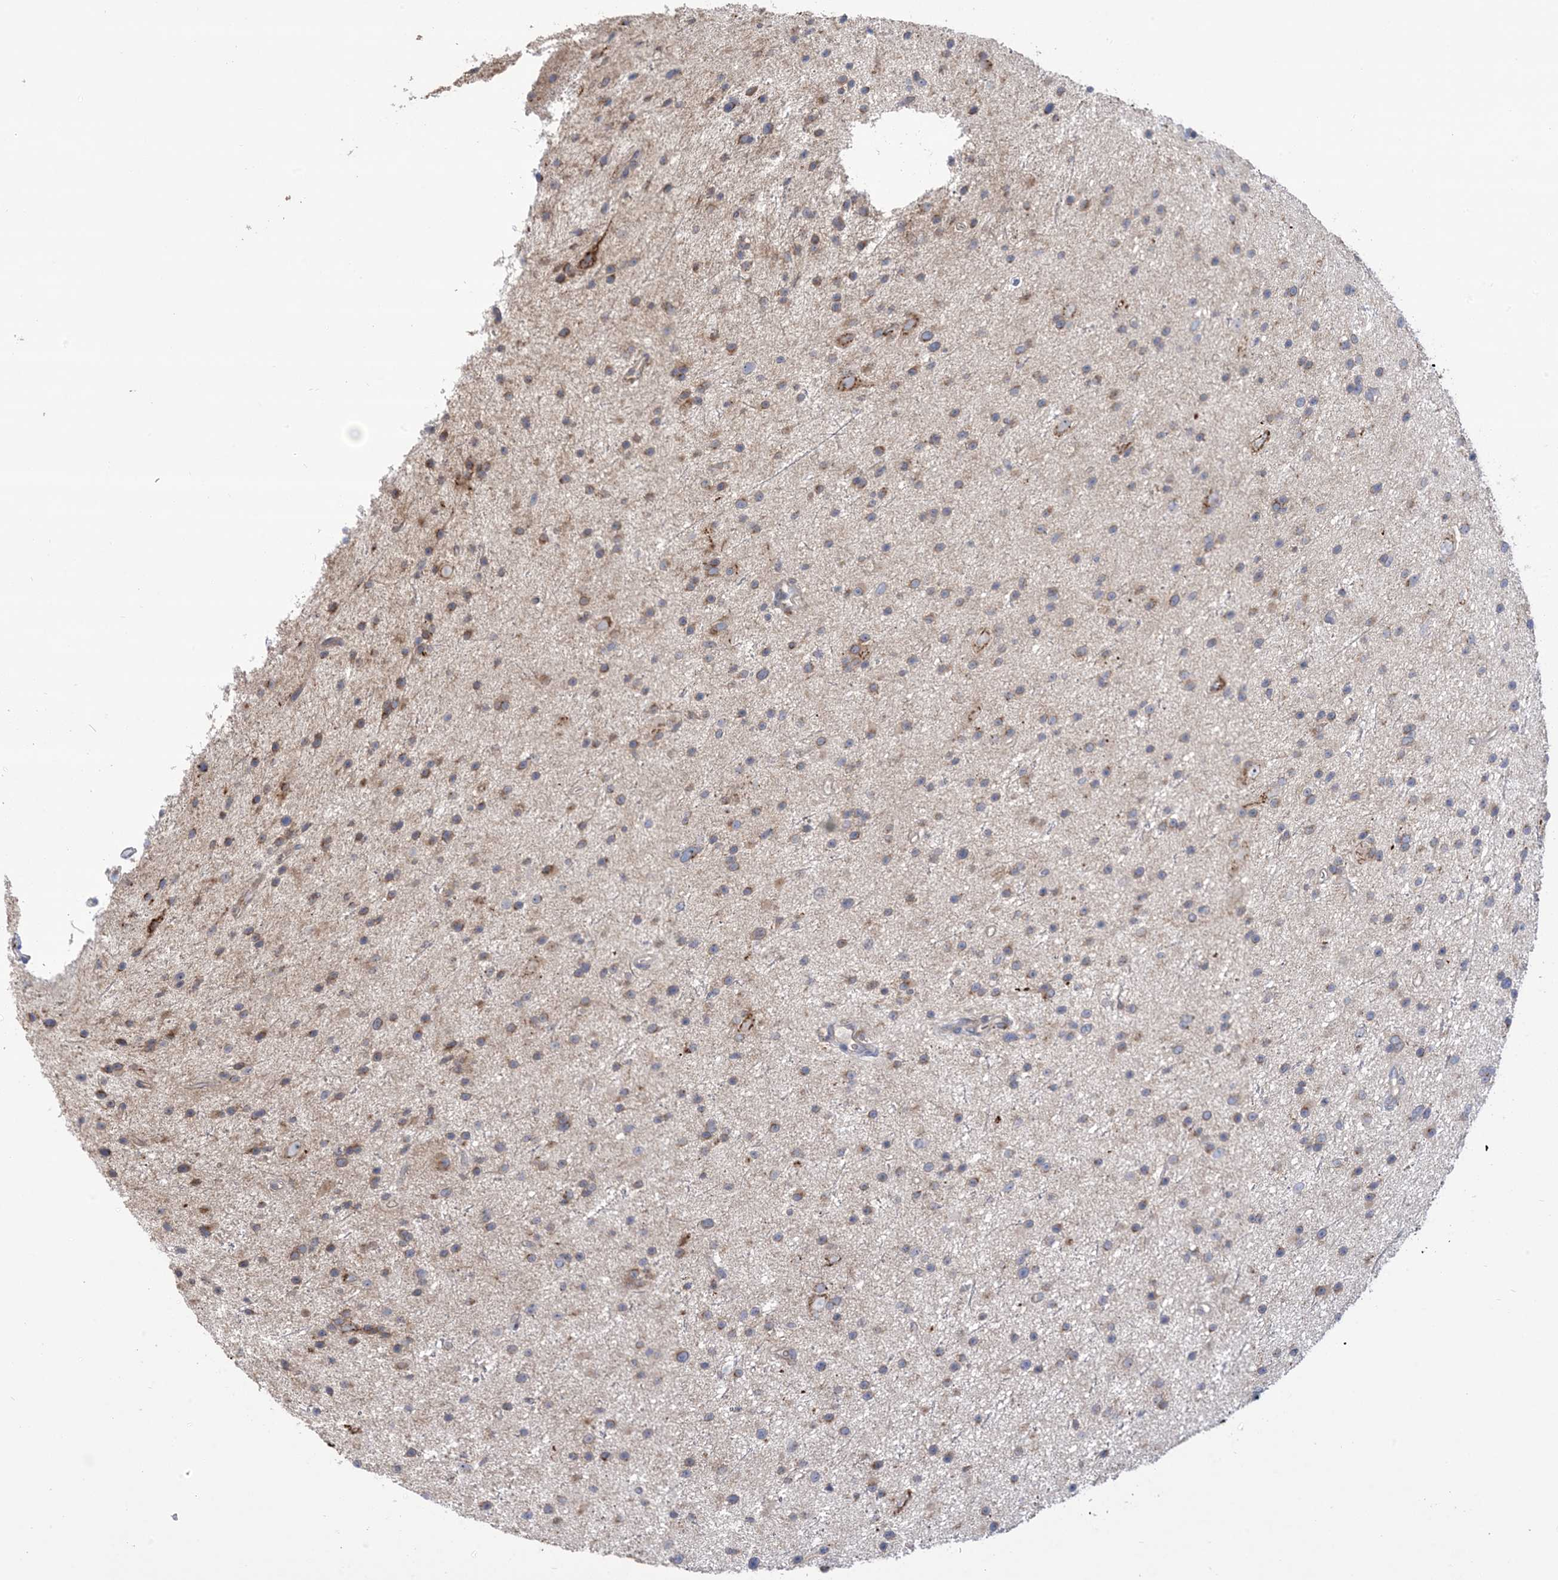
{"staining": {"intensity": "moderate", "quantity": "25%-75%", "location": "cytoplasmic/membranous"}, "tissue": "glioma", "cell_type": "Tumor cells", "image_type": "cancer", "snomed": [{"axis": "morphology", "description": "Glioma, malignant, Low grade"}, {"axis": "topography", "description": "Cerebral cortex"}], "caption": "Glioma tissue demonstrates moderate cytoplasmic/membranous positivity in about 25%-75% of tumor cells, visualized by immunohistochemistry.", "gene": "CLEC16A", "patient": {"sex": "female", "age": 39}}